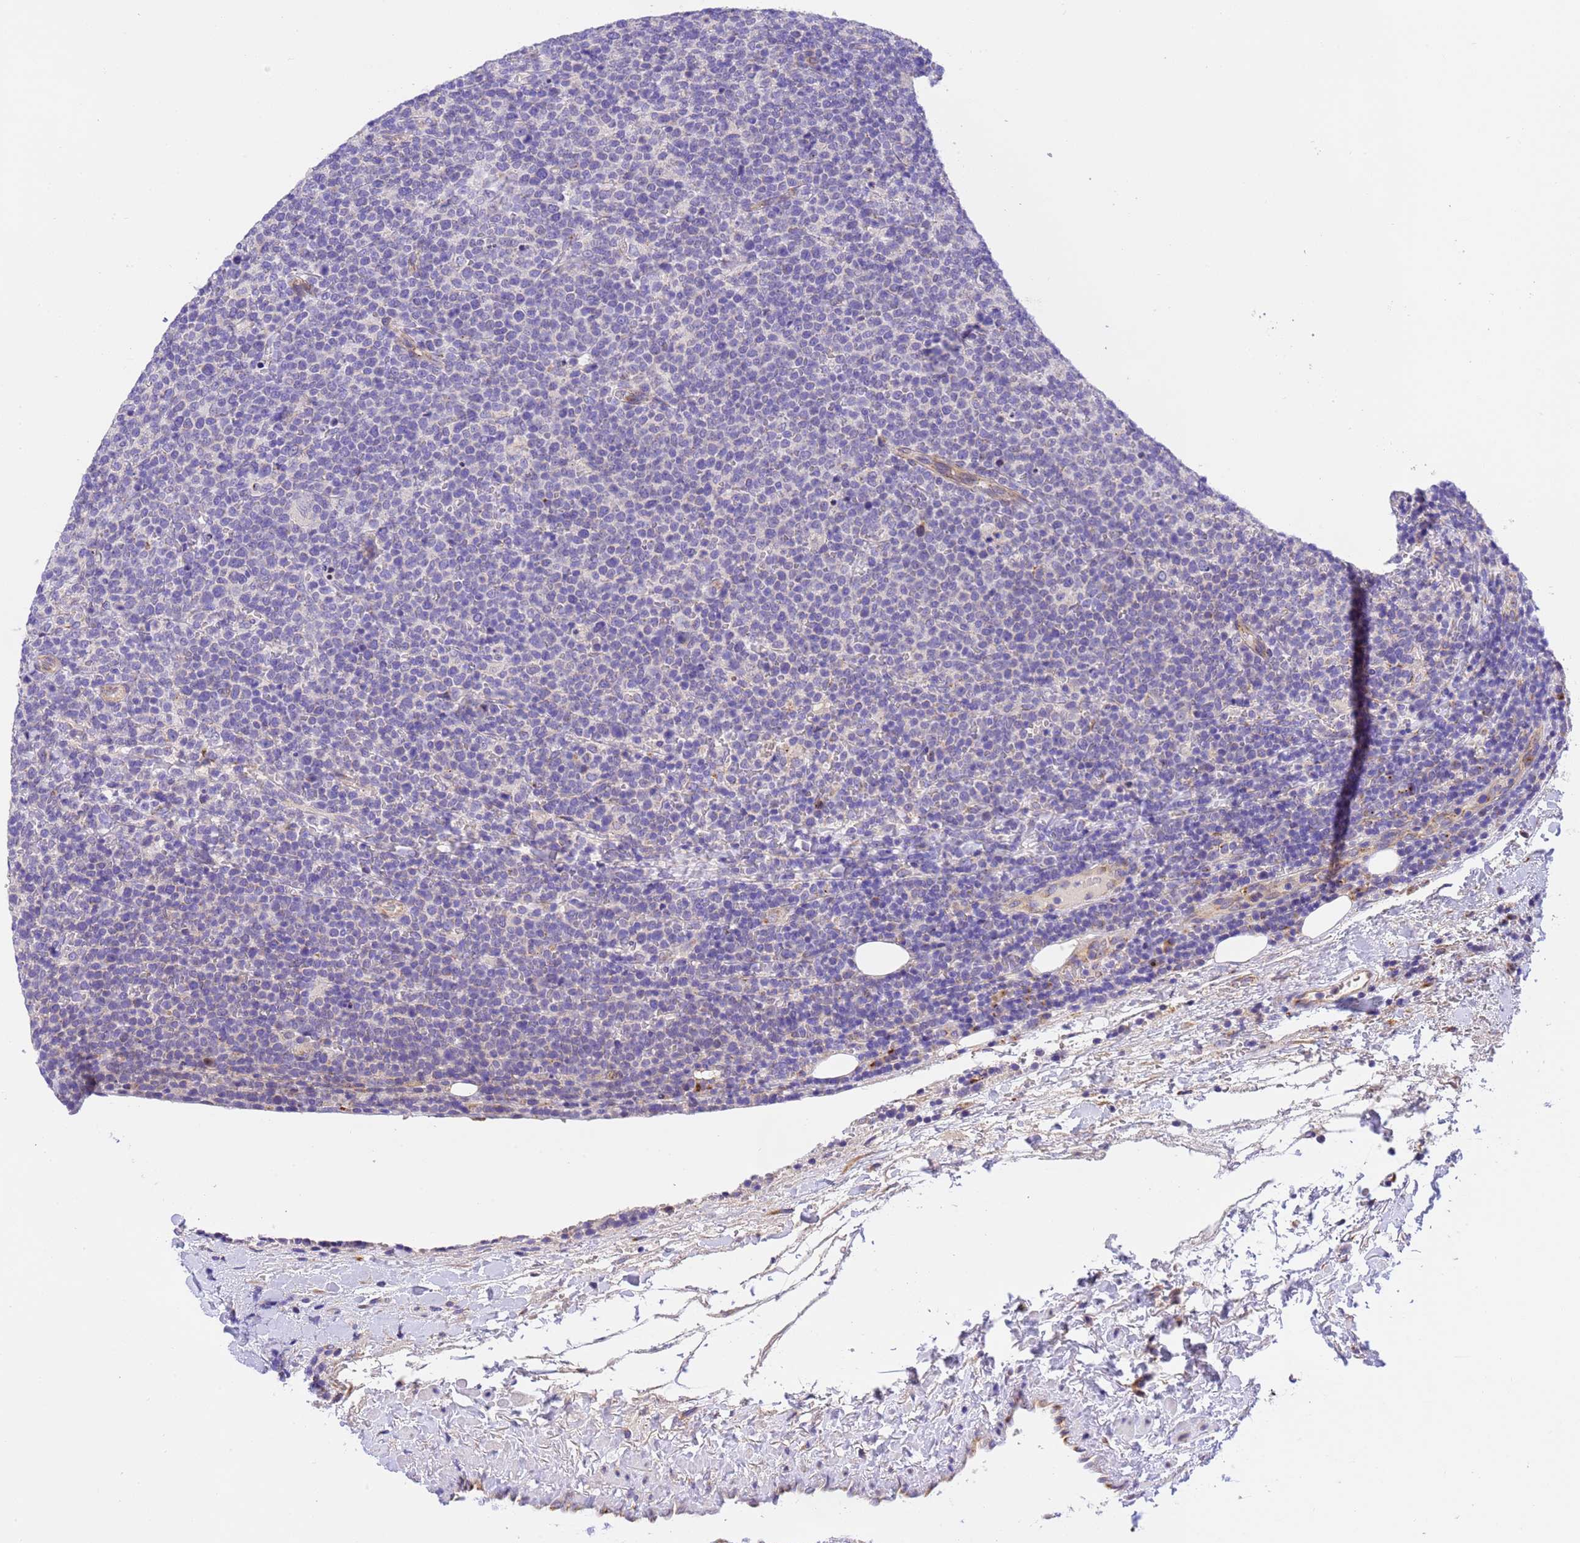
{"staining": {"intensity": "negative", "quantity": "none", "location": "none"}, "tissue": "lymphoma", "cell_type": "Tumor cells", "image_type": "cancer", "snomed": [{"axis": "morphology", "description": "Malignant lymphoma, non-Hodgkin's type, High grade"}, {"axis": "topography", "description": "Lymph node"}], "caption": "The immunohistochemistry micrograph has no significant expression in tumor cells of lymphoma tissue.", "gene": "RHBDD3", "patient": {"sex": "male", "age": 61}}